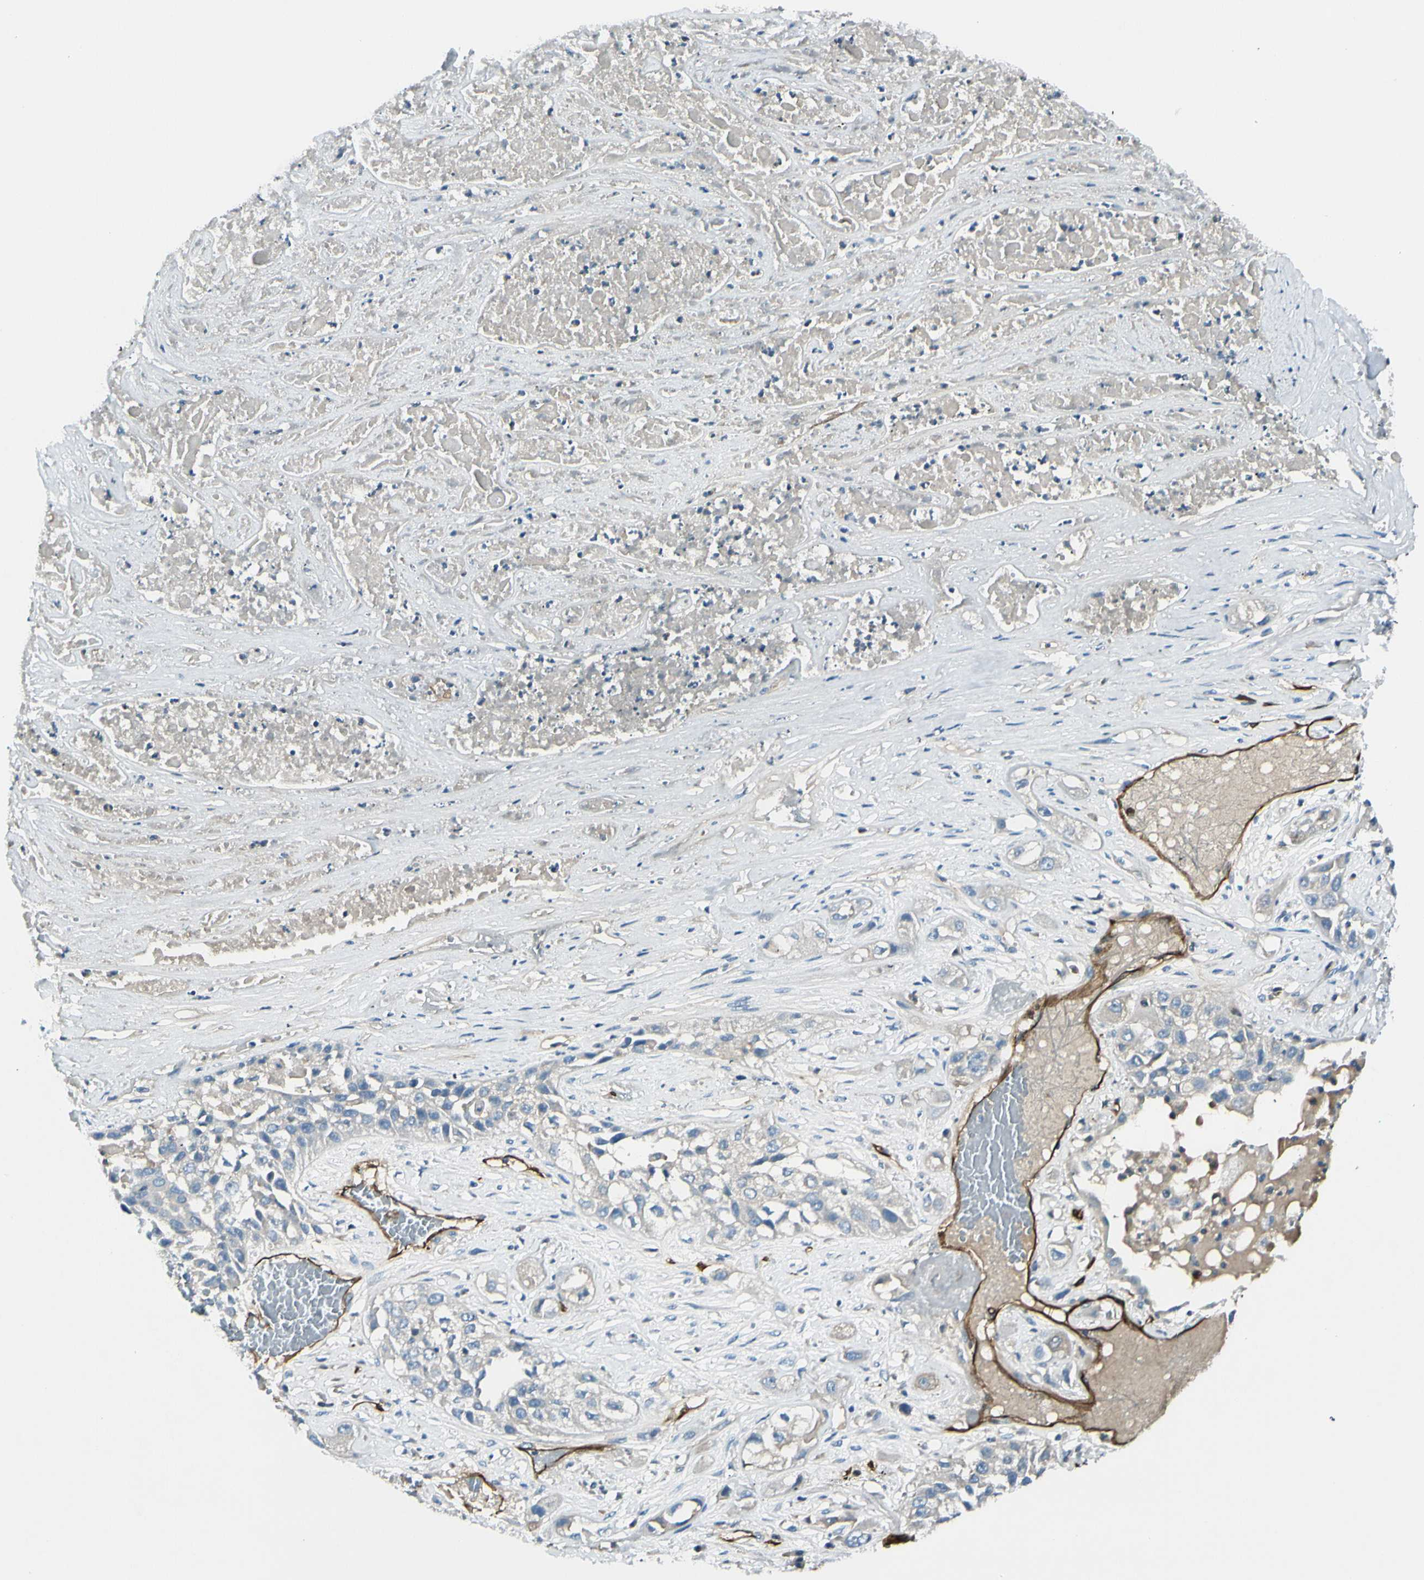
{"staining": {"intensity": "negative", "quantity": "none", "location": "none"}, "tissue": "lung cancer", "cell_type": "Tumor cells", "image_type": "cancer", "snomed": [{"axis": "morphology", "description": "Squamous cell carcinoma, NOS"}, {"axis": "topography", "description": "Lung"}], "caption": "Immunohistochemistry (IHC) photomicrograph of human lung squamous cell carcinoma stained for a protein (brown), which demonstrates no expression in tumor cells.", "gene": "CD93", "patient": {"sex": "male", "age": 71}}